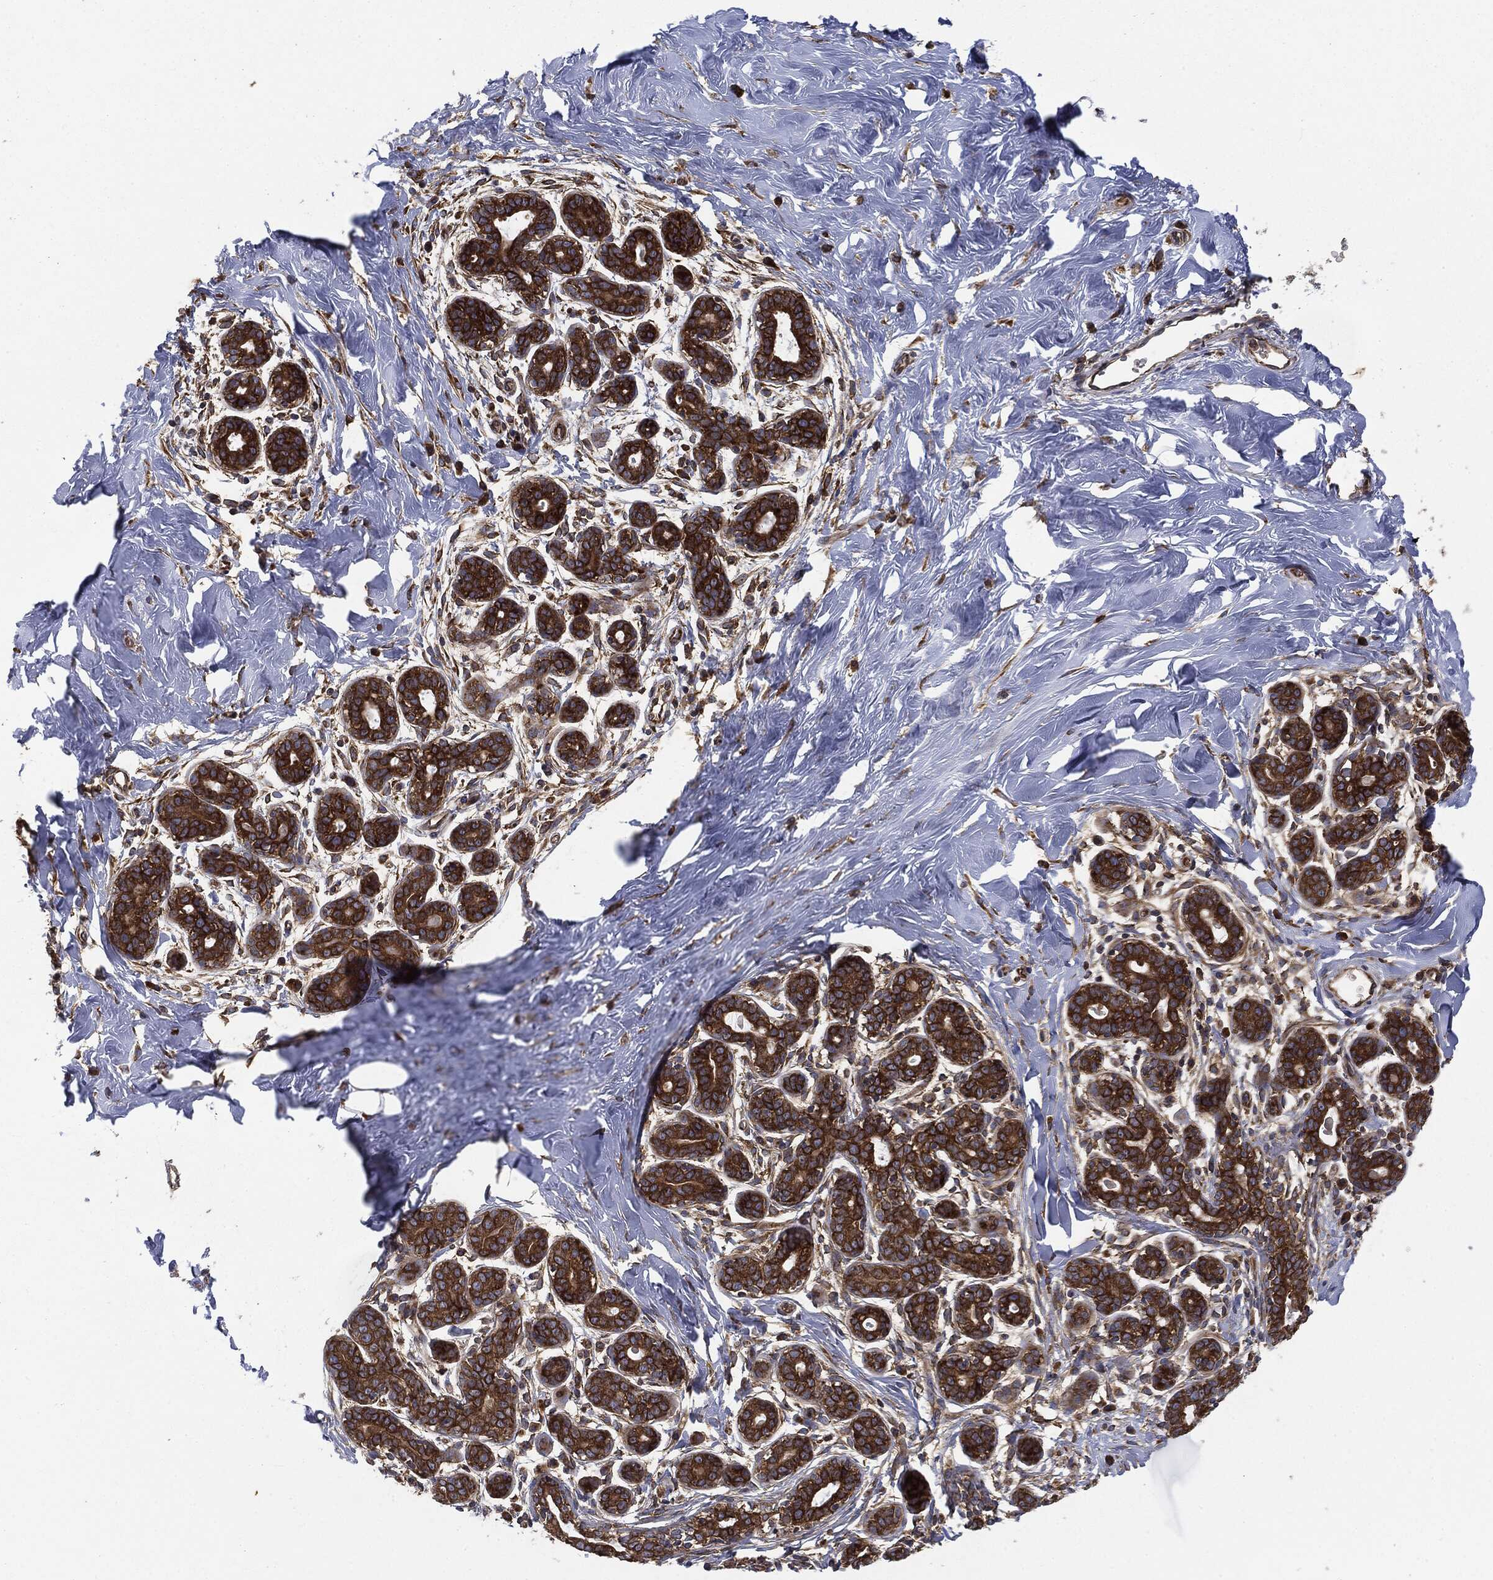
{"staining": {"intensity": "strong", "quantity": ">75%", "location": "cytoplasmic/membranous"}, "tissue": "breast", "cell_type": "Glandular cells", "image_type": "normal", "snomed": [{"axis": "morphology", "description": "Normal tissue, NOS"}, {"axis": "topography", "description": "Breast"}], "caption": "An immunohistochemistry micrograph of benign tissue is shown. Protein staining in brown shows strong cytoplasmic/membranous positivity in breast within glandular cells. (Brightfield microscopy of DAB IHC at high magnification).", "gene": "EIF2AK2", "patient": {"sex": "female", "age": 43}}